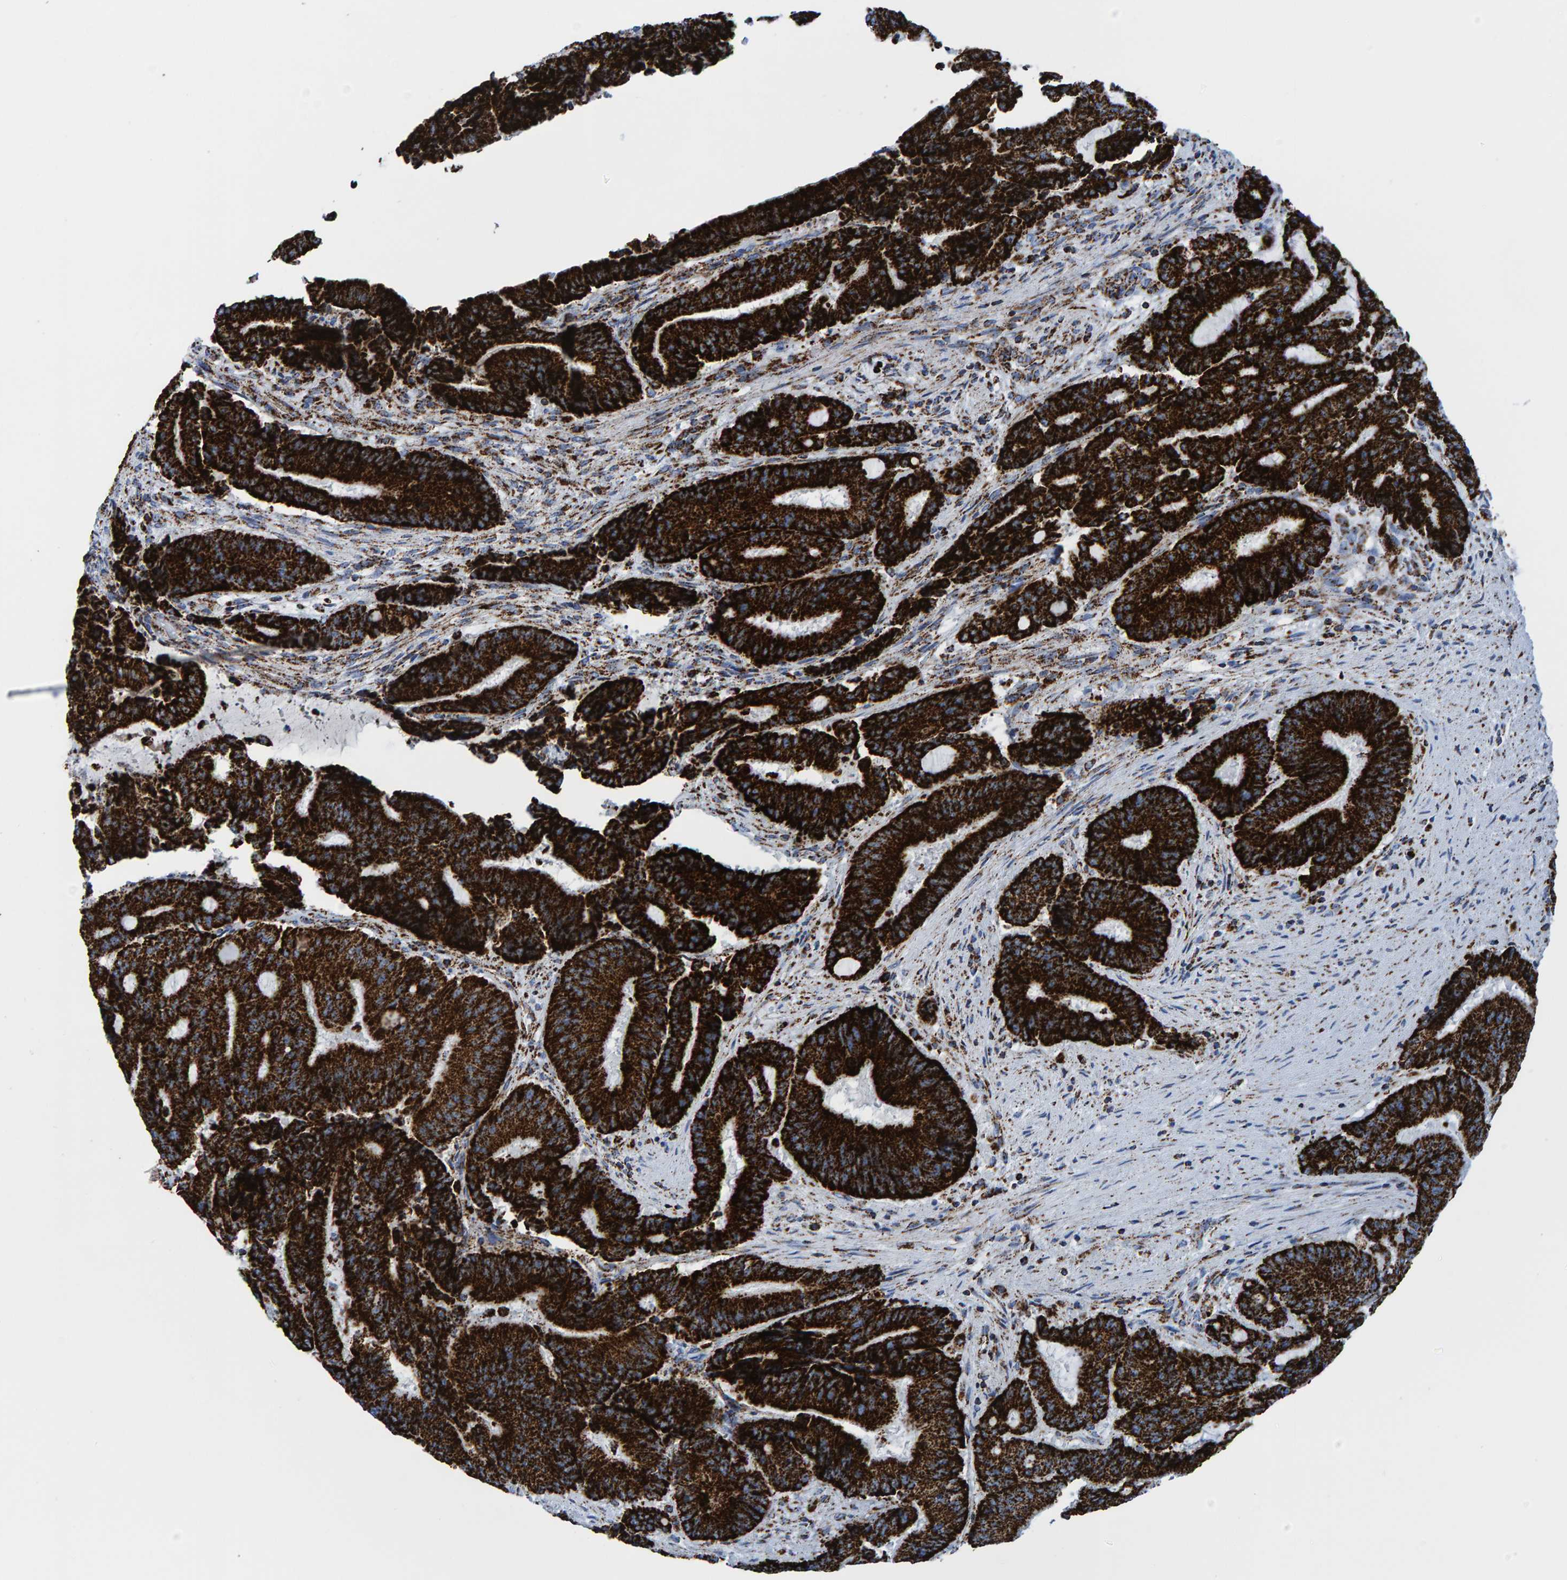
{"staining": {"intensity": "strong", "quantity": ">75%", "location": "cytoplasmic/membranous"}, "tissue": "liver cancer", "cell_type": "Tumor cells", "image_type": "cancer", "snomed": [{"axis": "morphology", "description": "Normal tissue, NOS"}, {"axis": "morphology", "description": "Cholangiocarcinoma"}, {"axis": "topography", "description": "Liver"}, {"axis": "topography", "description": "Peripheral nerve tissue"}], "caption": "Immunohistochemistry (IHC) histopathology image of neoplastic tissue: liver cancer stained using IHC displays high levels of strong protein expression localized specifically in the cytoplasmic/membranous of tumor cells, appearing as a cytoplasmic/membranous brown color.", "gene": "ENSG00000262660", "patient": {"sex": "female", "age": 73}}